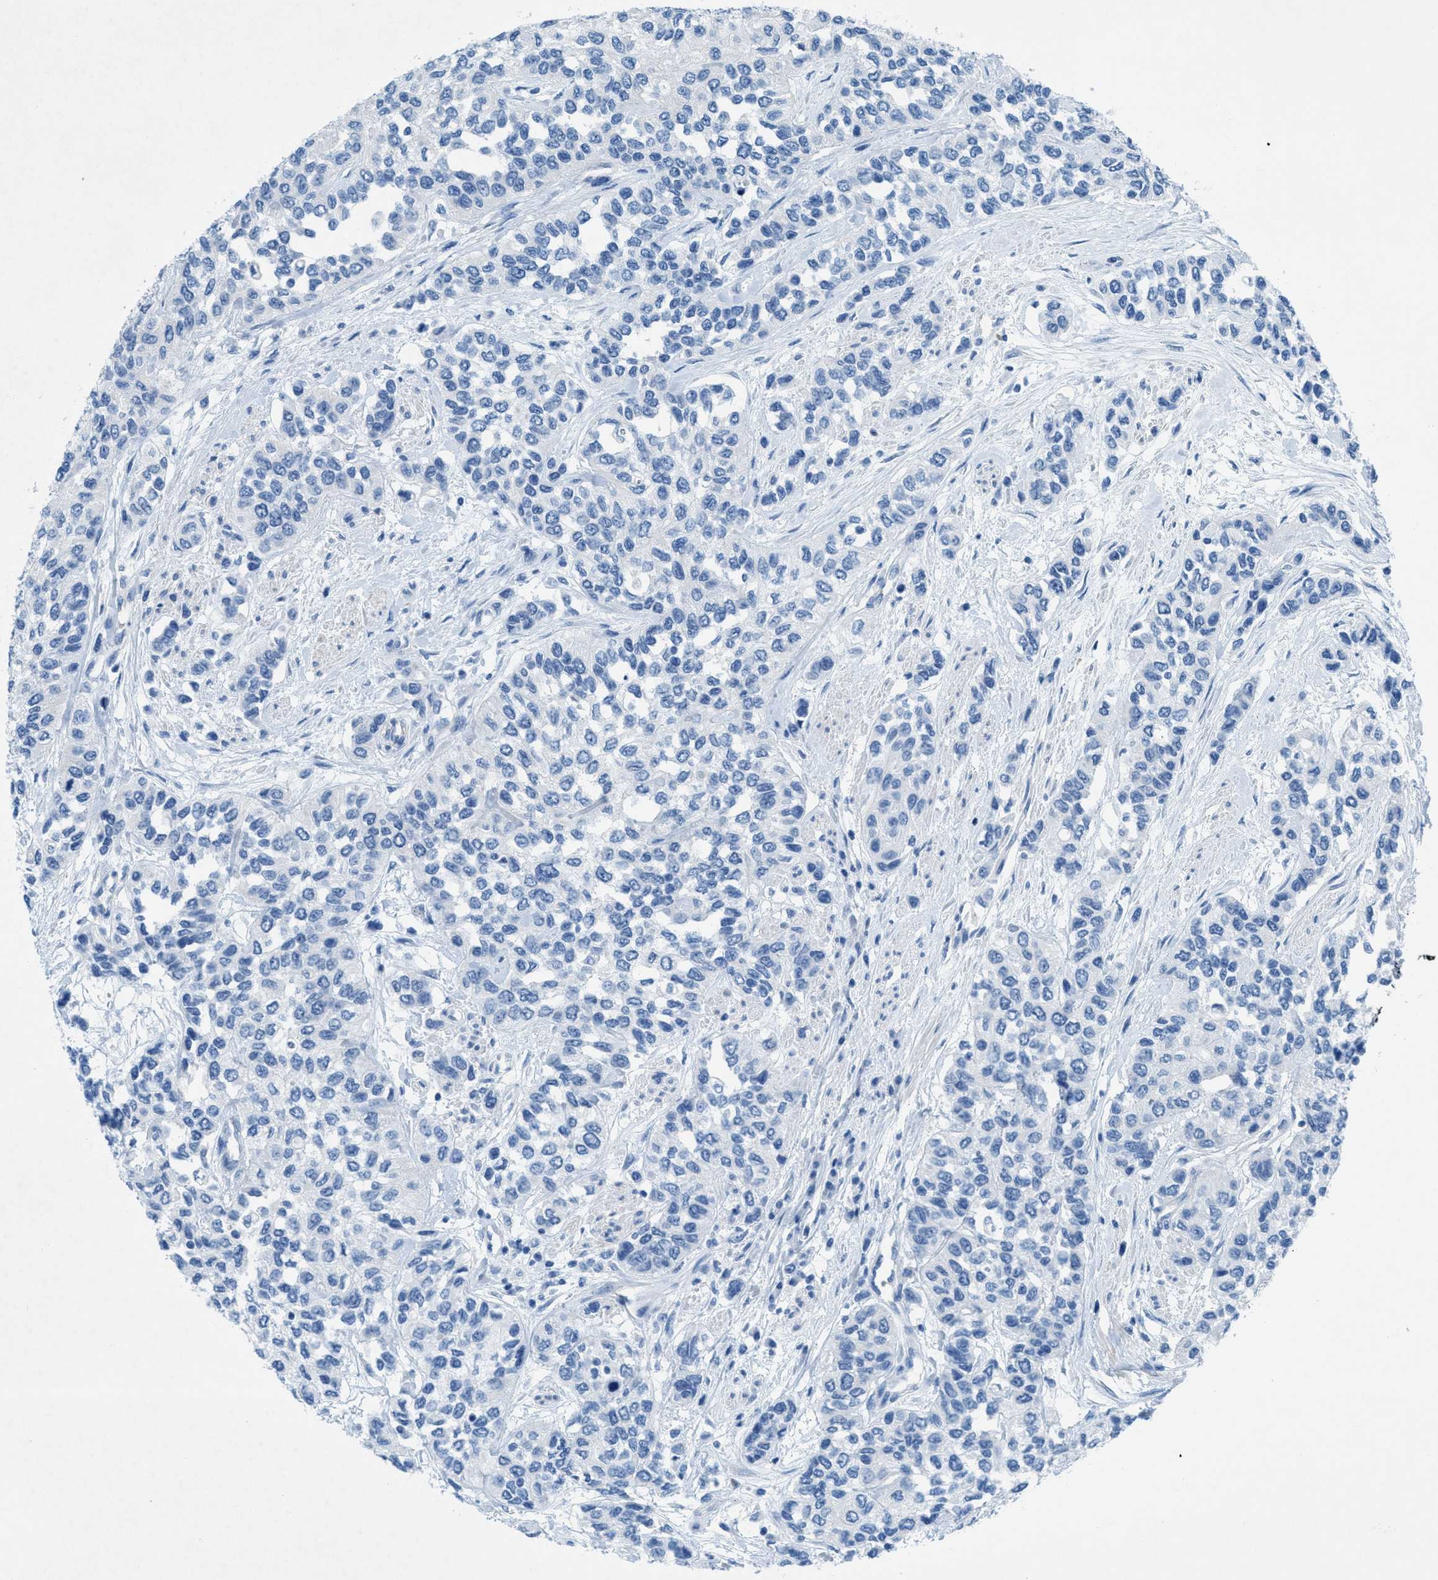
{"staining": {"intensity": "negative", "quantity": "none", "location": "none"}, "tissue": "urothelial cancer", "cell_type": "Tumor cells", "image_type": "cancer", "snomed": [{"axis": "morphology", "description": "Urothelial carcinoma, High grade"}, {"axis": "topography", "description": "Urinary bladder"}], "caption": "A micrograph of urothelial carcinoma (high-grade) stained for a protein reveals no brown staining in tumor cells. Brightfield microscopy of immunohistochemistry stained with DAB (3,3'-diaminobenzidine) (brown) and hematoxylin (blue), captured at high magnification.", "gene": "GALNT17", "patient": {"sex": "female", "age": 56}}